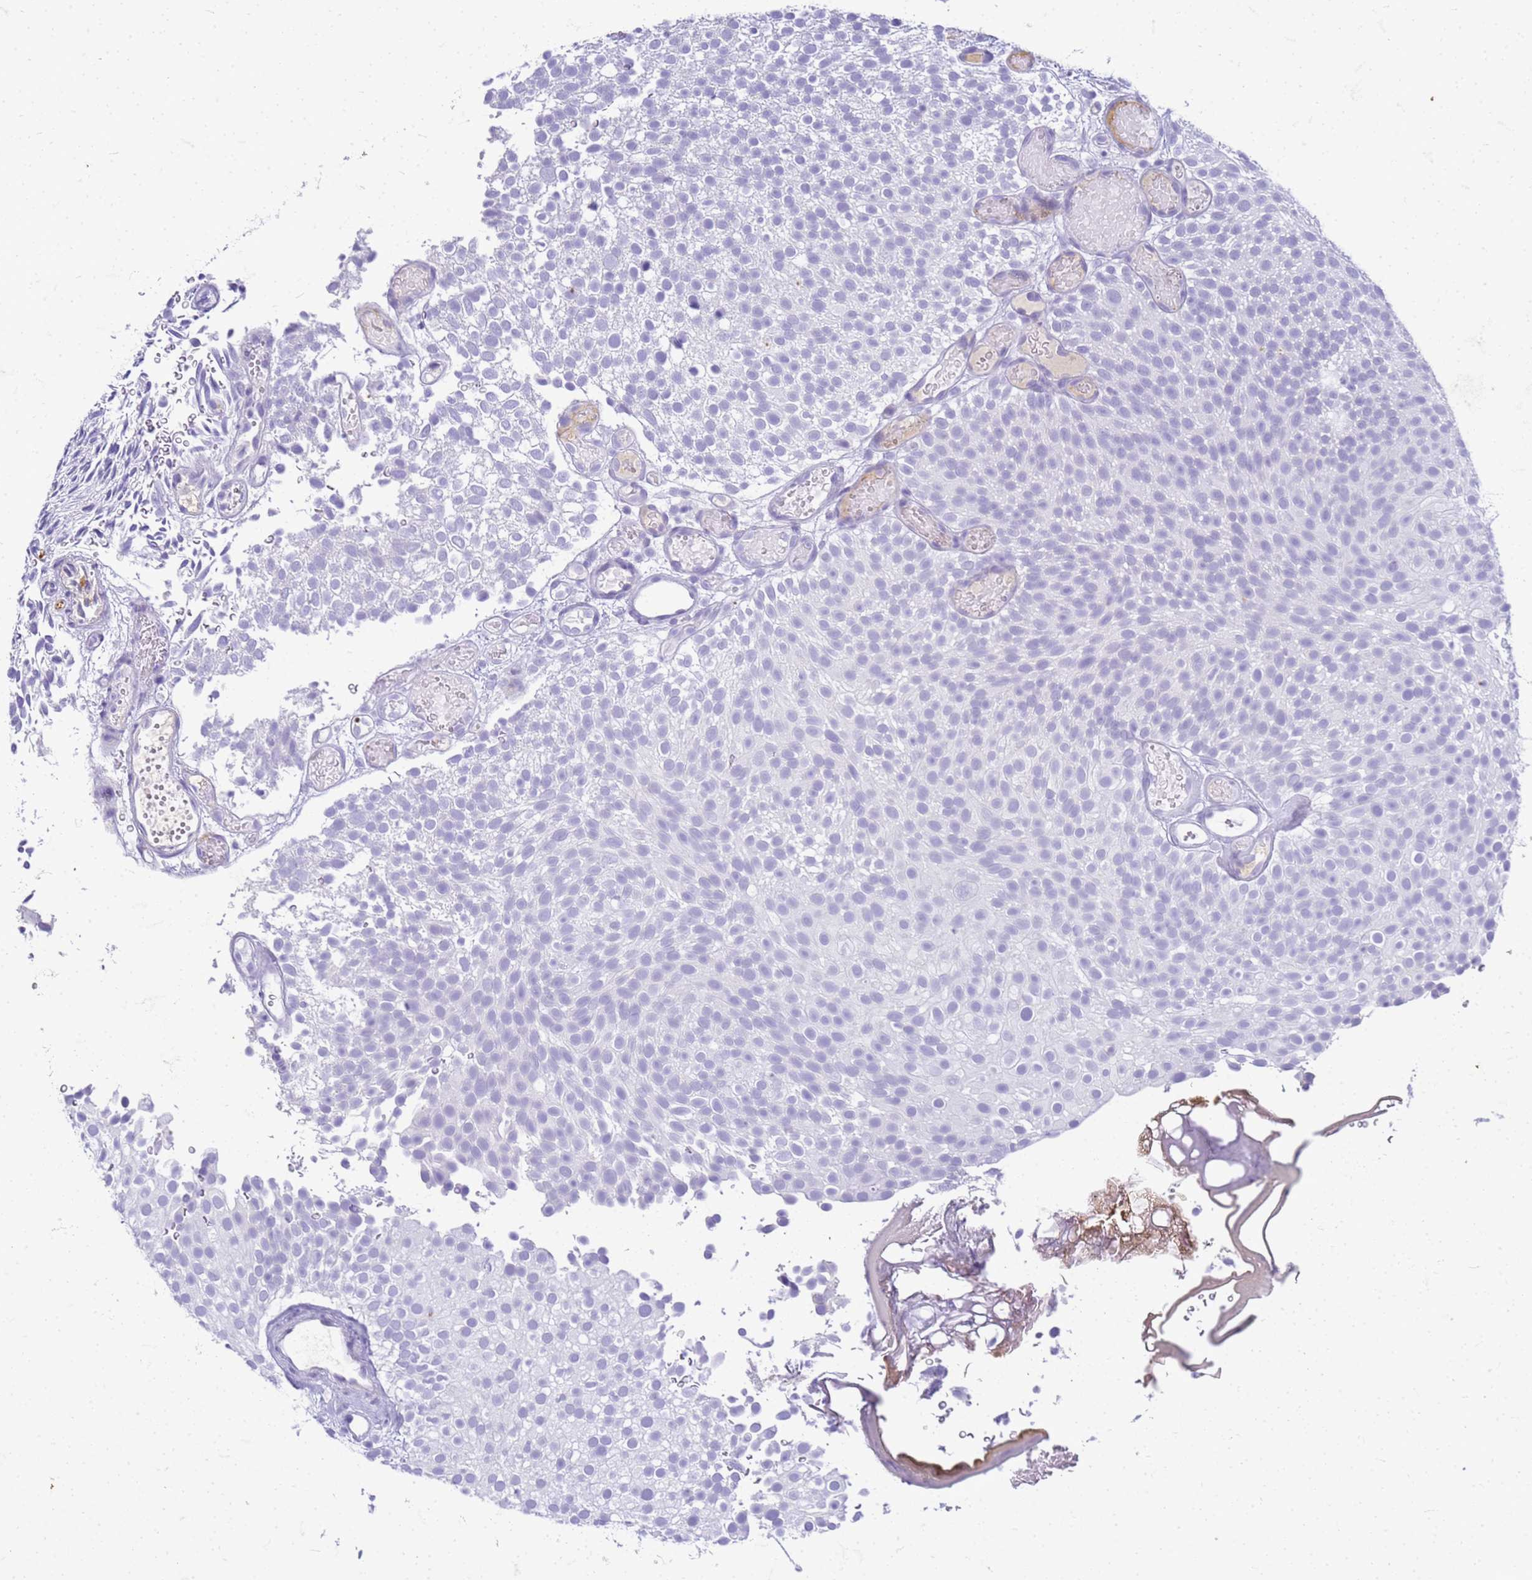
{"staining": {"intensity": "negative", "quantity": "none", "location": "none"}, "tissue": "urothelial cancer", "cell_type": "Tumor cells", "image_type": "cancer", "snomed": [{"axis": "morphology", "description": "Urothelial carcinoma, Low grade"}, {"axis": "topography", "description": "Urinary bladder"}], "caption": "Tumor cells show no significant positivity in low-grade urothelial carcinoma. The staining was performed using DAB (3,3'-diaminobenzidine) to visualize the protein expression in brown, while the nuclei were stained in blue with hematoxylin (Magnification: 20x).", "gene": "CFAP100", "patient": {"sex": "male", "age": 78}}